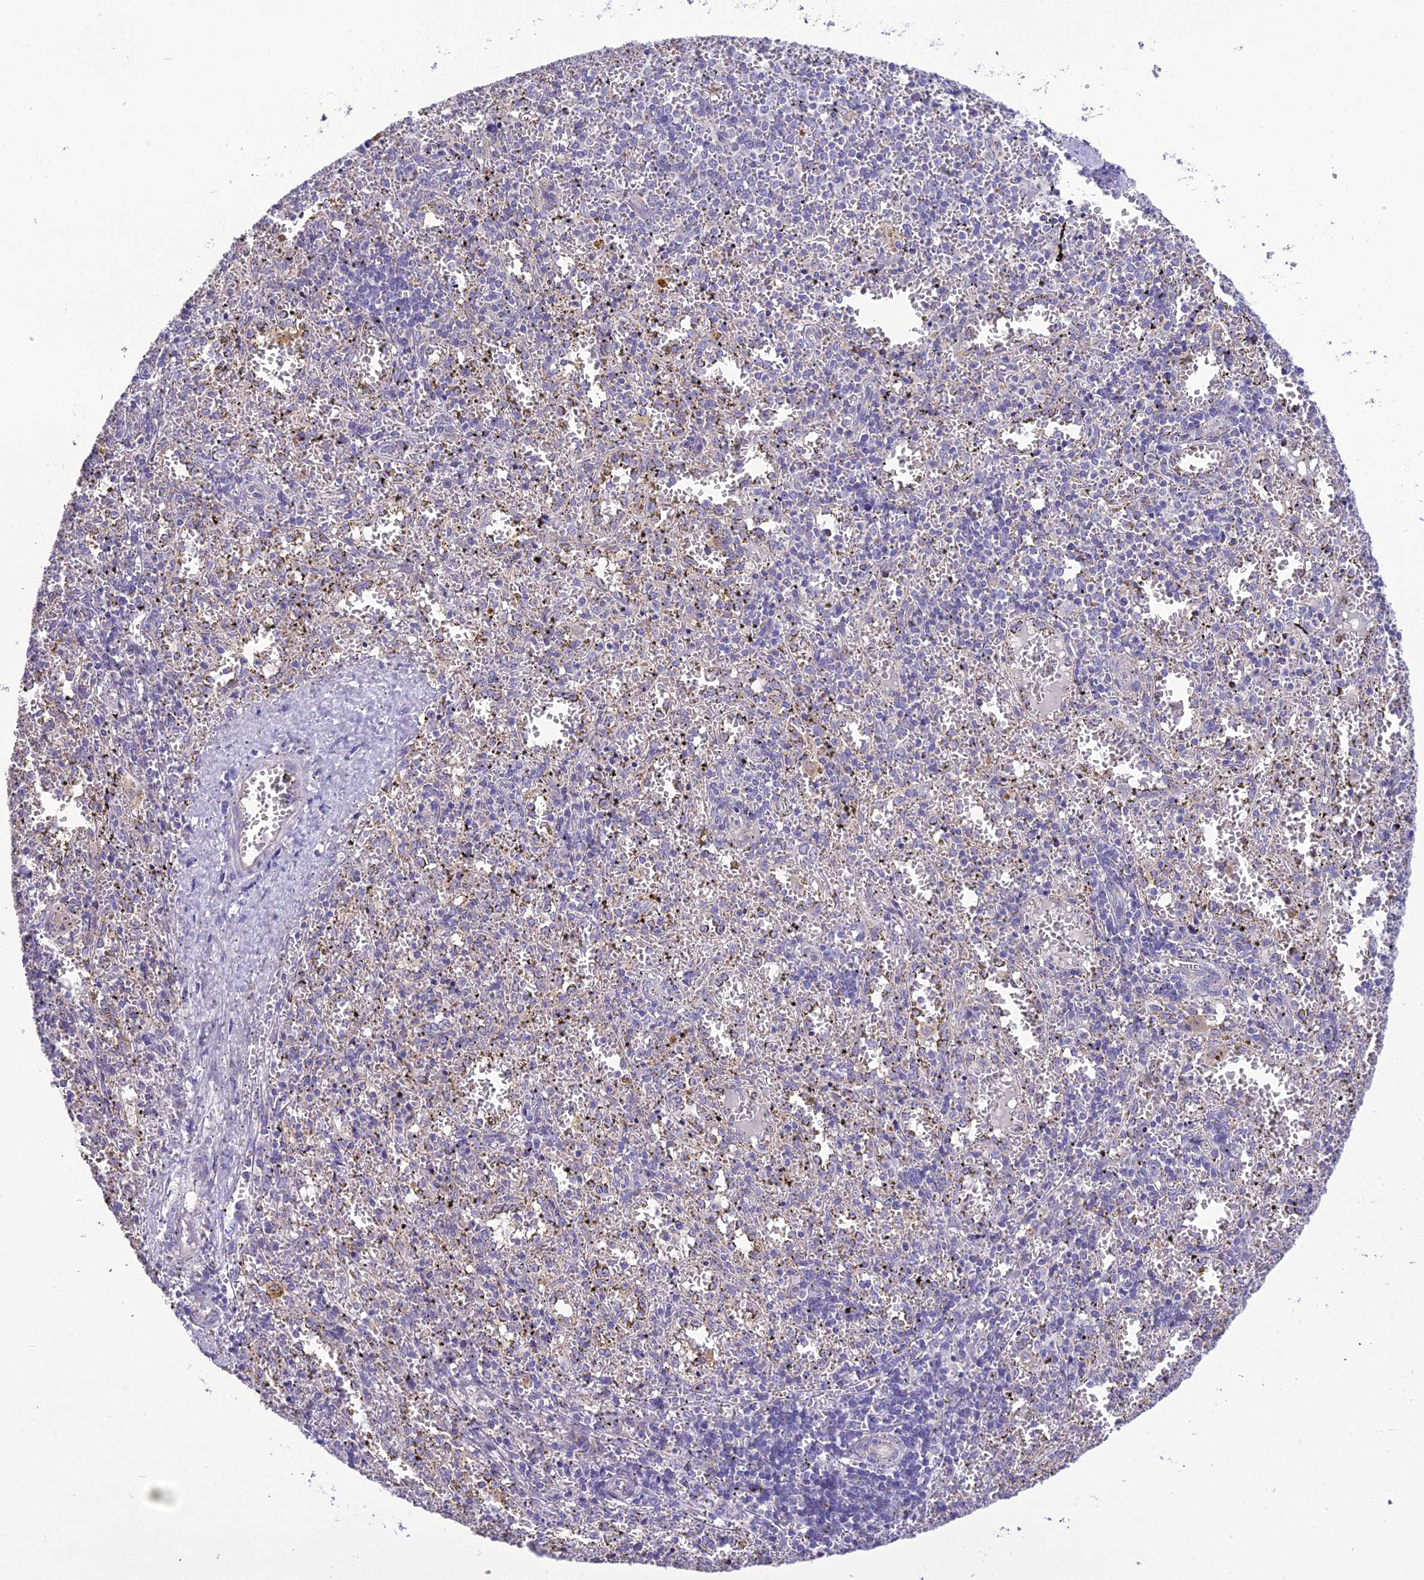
{"staining": {"intensity": "negative", "quantity": "none", "location": "none"}, "tissue": "spleen", "cell_type": "Cells in red pulp", "image_type": "normal", "snomed": [{"axis": "morphology", "description": "Normal tissue, NOS"}, {"axis": "topography", "description": "Spleen"}], "caption": "Cells in red pulp are negative for protein expression in normal human spleen. Brightfield microscopy of IHC stained with DAB (brown) and hematoxylin (blue), captured at high magnification.", "gene": "SCRT1", "patient": {"sex": "male", "age": 11}}